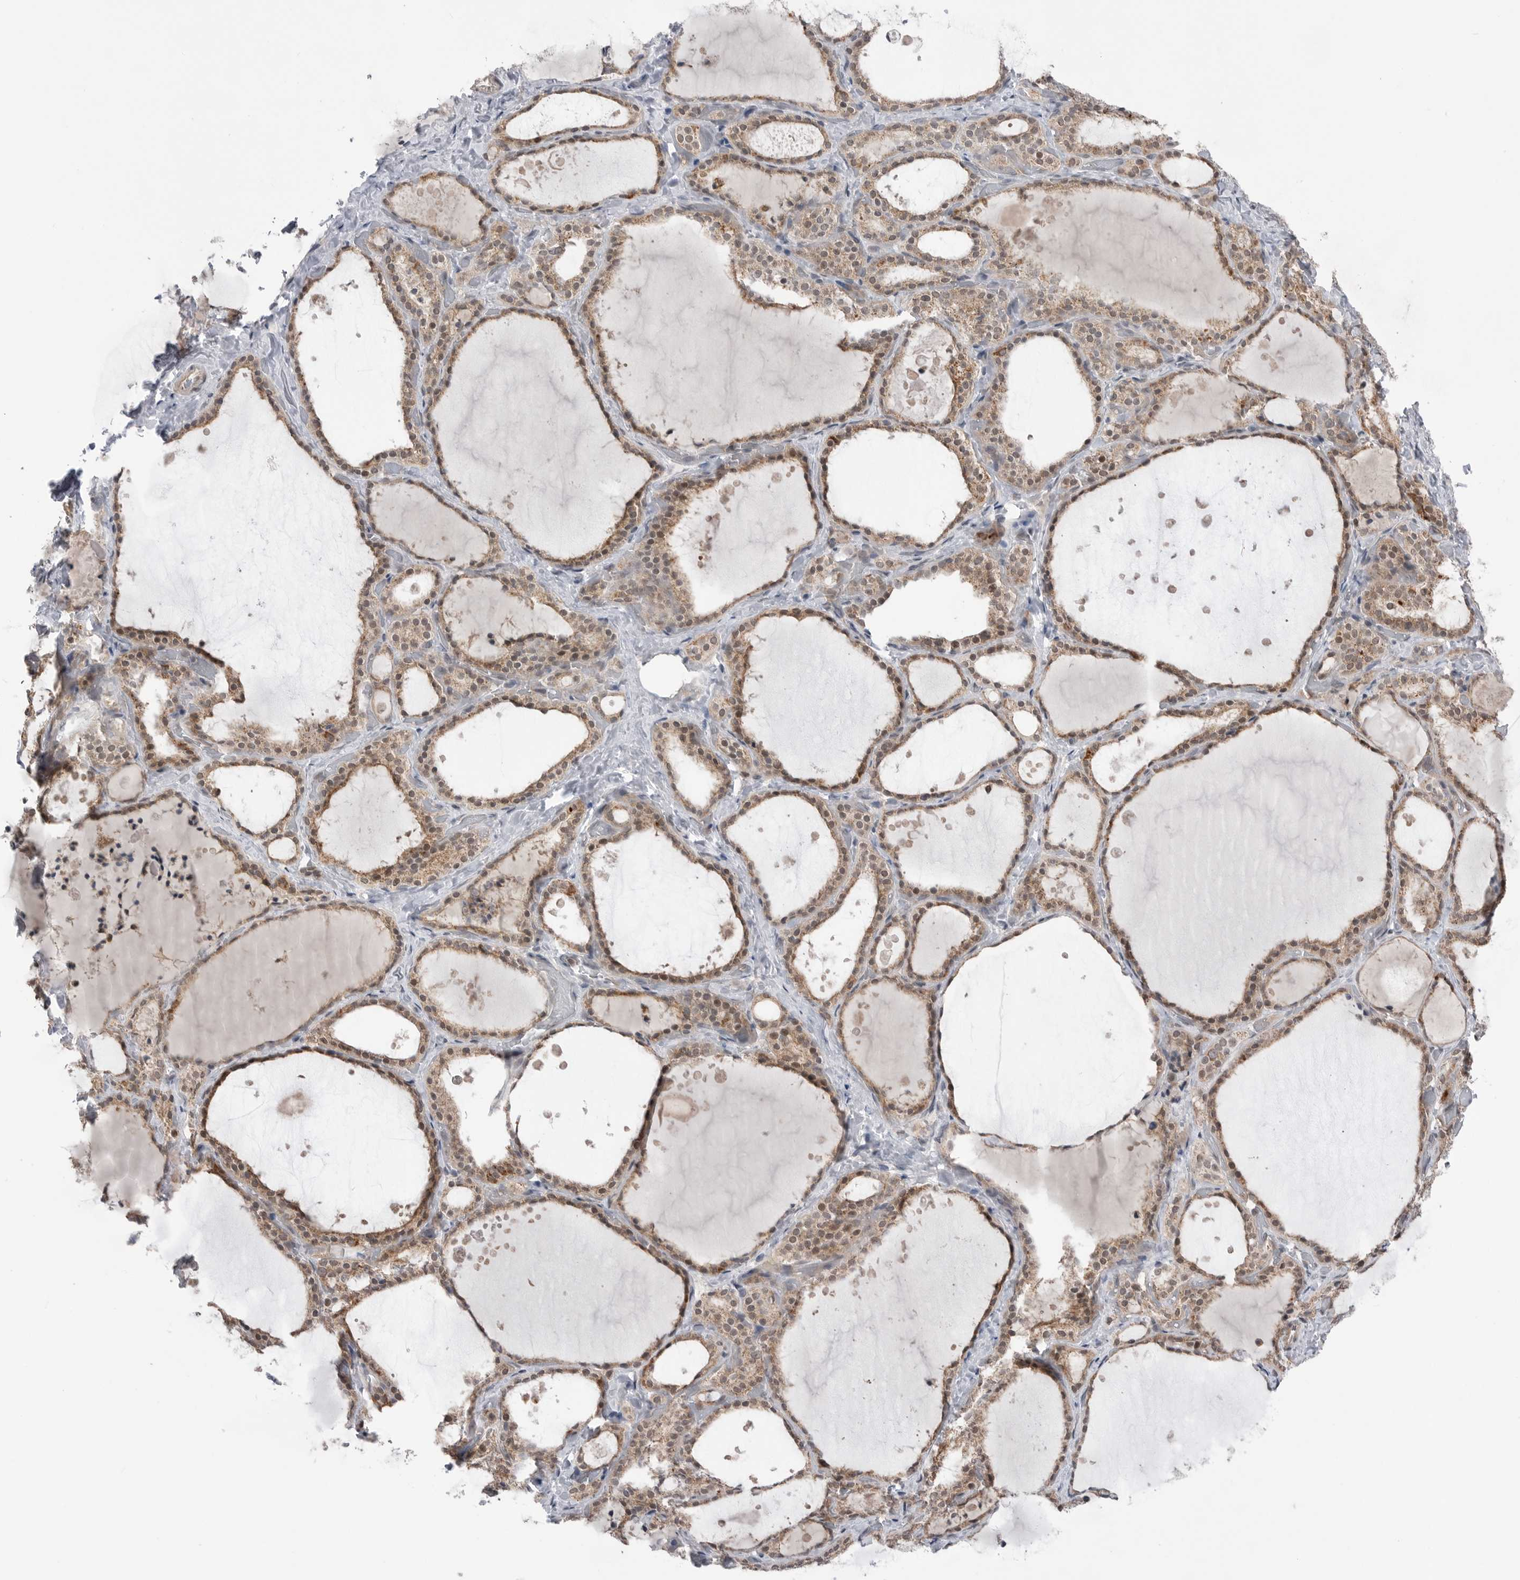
{"staining": {"intensity": "moderate", "quantity": ">75%", "location": "cytoplasmic/membranous,nuclear"}, "tissue": "thyroid gland", "cell_type": "Glandular cells", "image_type": "normal", "snomed": [{"axis": "morphology", "description": "Normal tissue, NOS"}, {"axis": "topography", "description": "Thyroid gland"}], "caption": "Immunohistochemical staining of unremarkable human thyroid gland displays moderate cytoplasmic/membranous,nuclear protein positivity in about >75% of glandular cells.", "gene": "NTAQ1", "patient": {"sex": "female", "age": 44}}